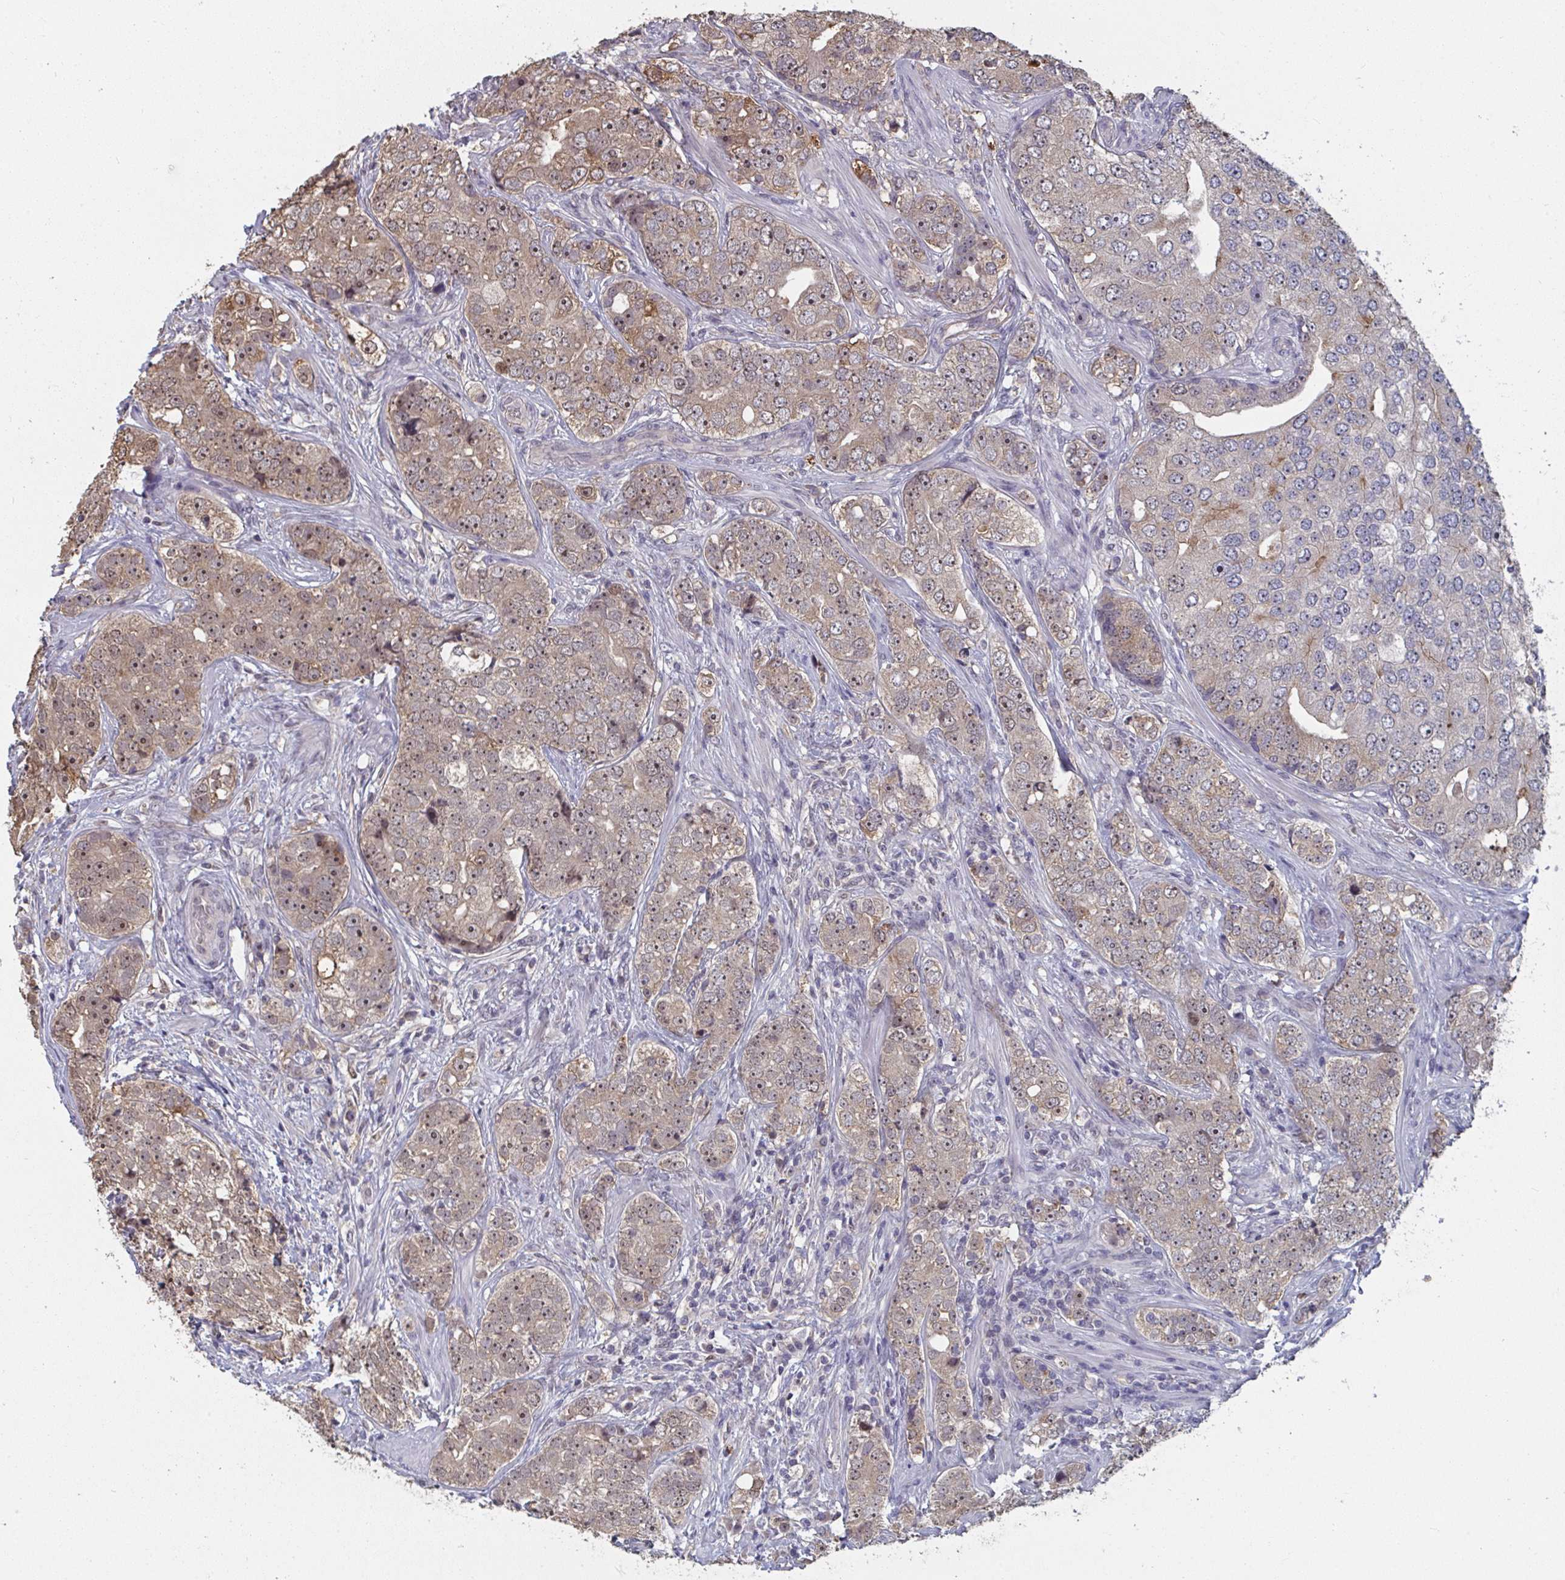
{"staining": {"intensity": "moderate", "quantity": ">75%", "location": "cytoplasmic/membranous,nuclear"}, "tissue": "prostate cancer", "cell_type": "Tumor cells", "image_type": "cancer", "snomed": [{"axis": "morphology", "description": "Adenocarcinoma, High grade"}, {"axis": "topography", "description": "Prostate"}], "caption": "Immunohistochemical staining of human prostate cancer reveals medium levels of moderate cytoplasmic/membranous and nuclear staining in about >75% of tumor cells.", "gene": "LIX1", "patient": {"sex": "male", "age": 60}}